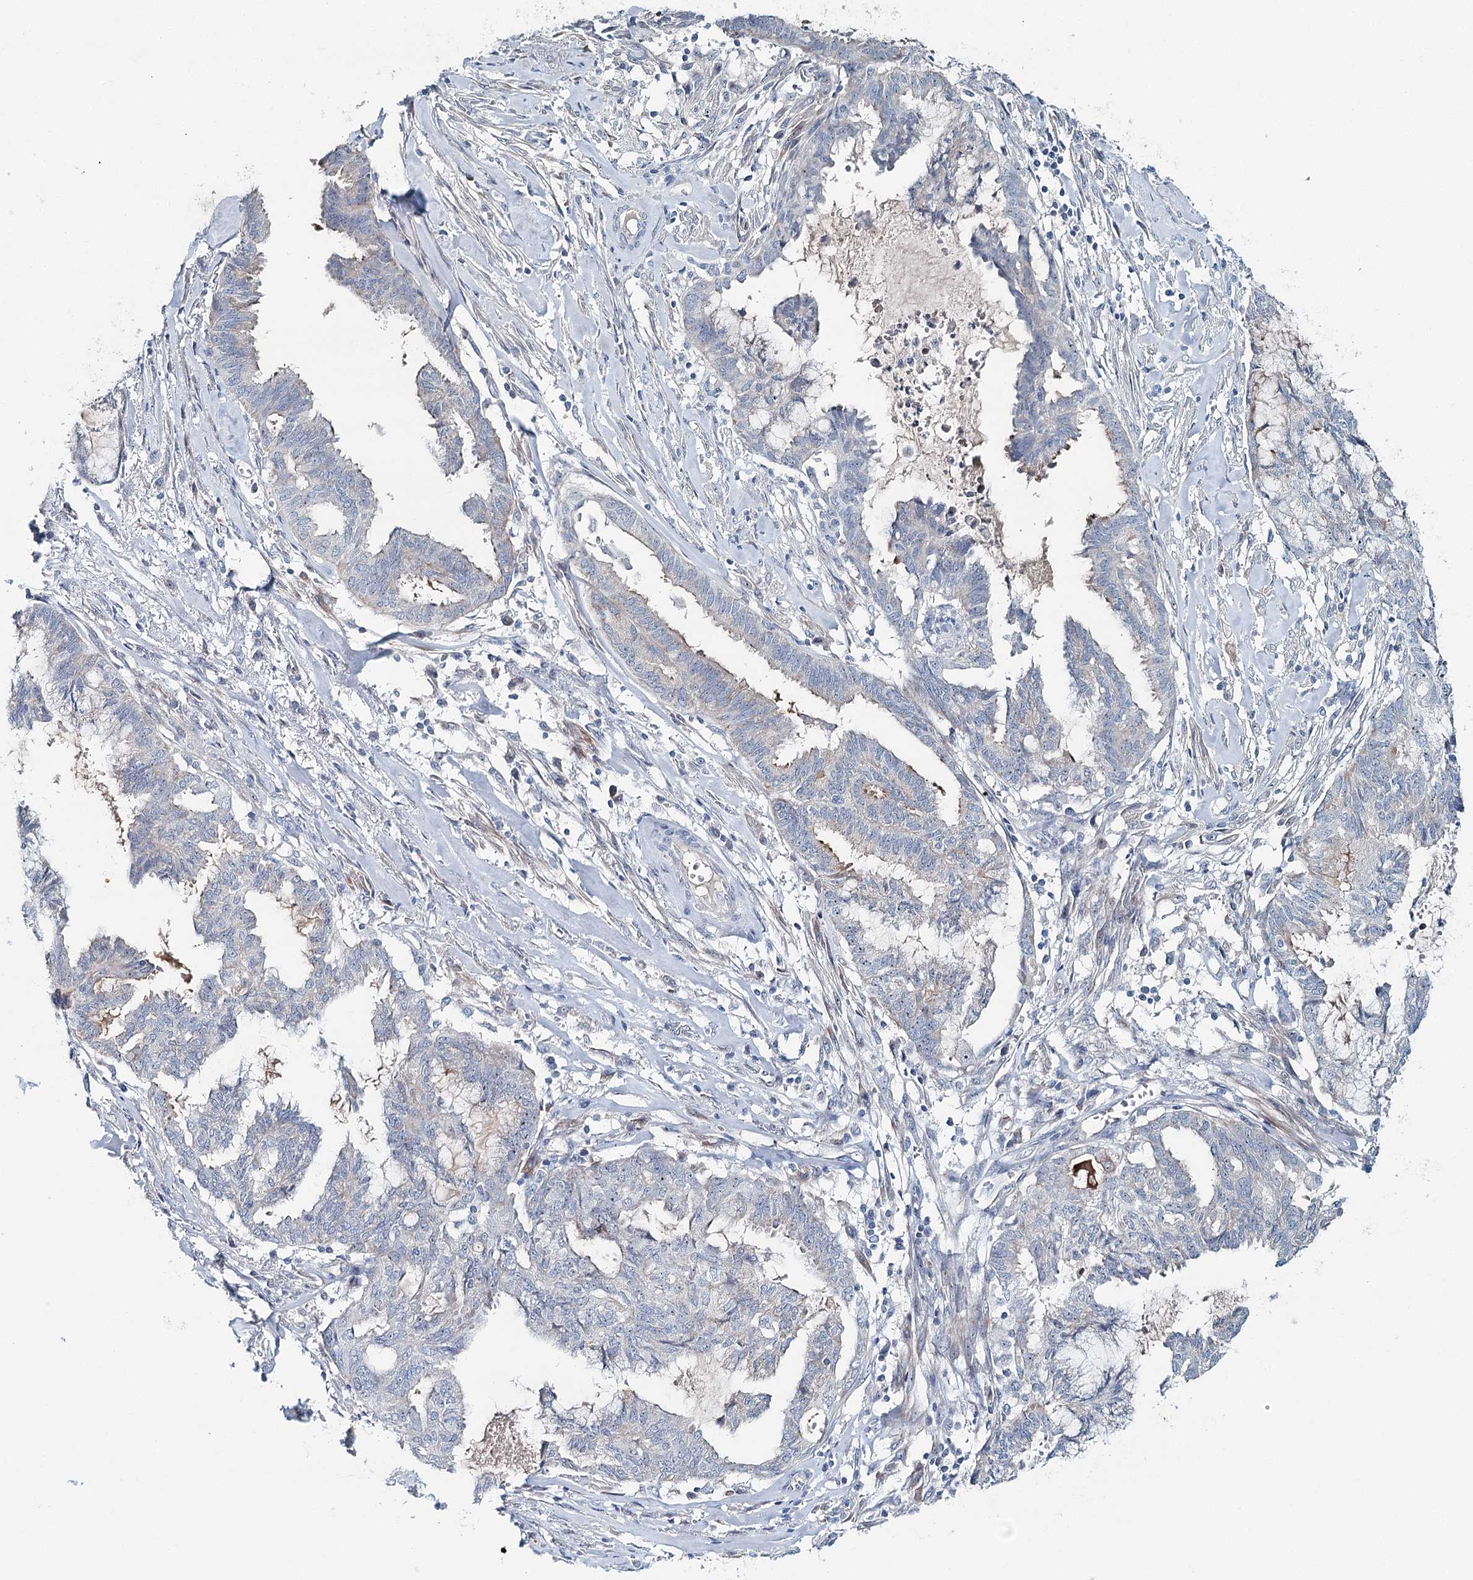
{"staining": {"intensity": "negative", "quantity": "none", "location": "none"}, "tissue": "endometrial cancer", "cell_type": "Tumor cells", "image_type": "cancer", "snomed": [{"axis": "morphology", "description": "Adenocarcinoma, NOS"}, {"axis": "topography", "description": "Endometrium"}], "caption": "The histopathology image displays no significant expression in tumor cells of endometrial cancer.", "gene": "RBM43", "patient": {"sex": "female", "age": 86}}